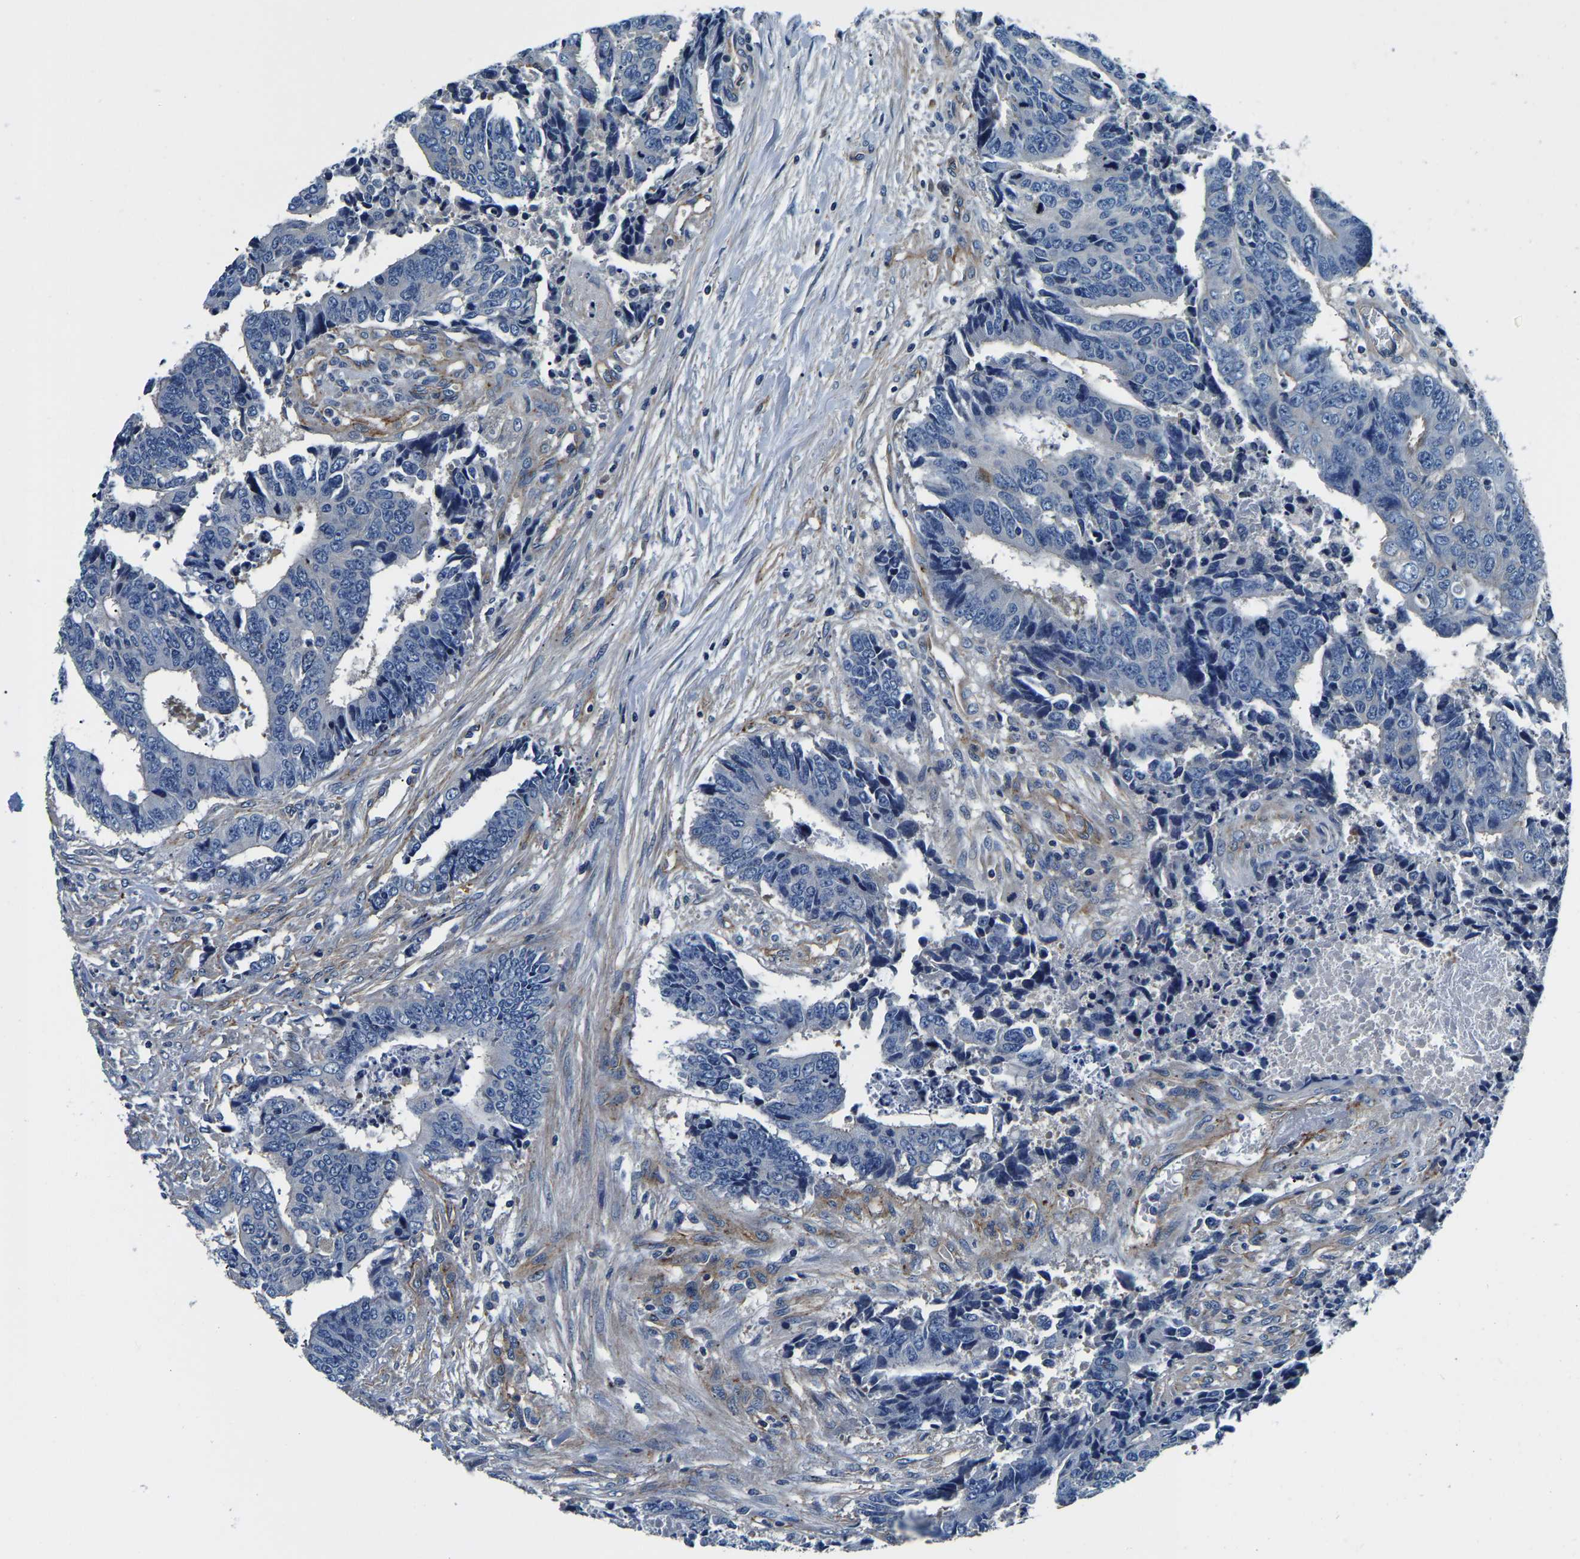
{"staining": {"intensity": "negative", "quantity": "none", "location": "none"}, "tissue": "colorectal cancer", "cell_type": "Tumor cells", "image_type": "cancer", "snomed": [{"axis": "morphology", "description": "Adenocarcinoma, NOS"}, {"axis": "topography", "description": "Rectum"}], "caption": "Adenocarcinoma (colorectal) was stained to show a protein in brown. There is no significant staining in tumor cells.", "gene": "SH3GLB1", "patient": {"sex": "male", "age": 84}}